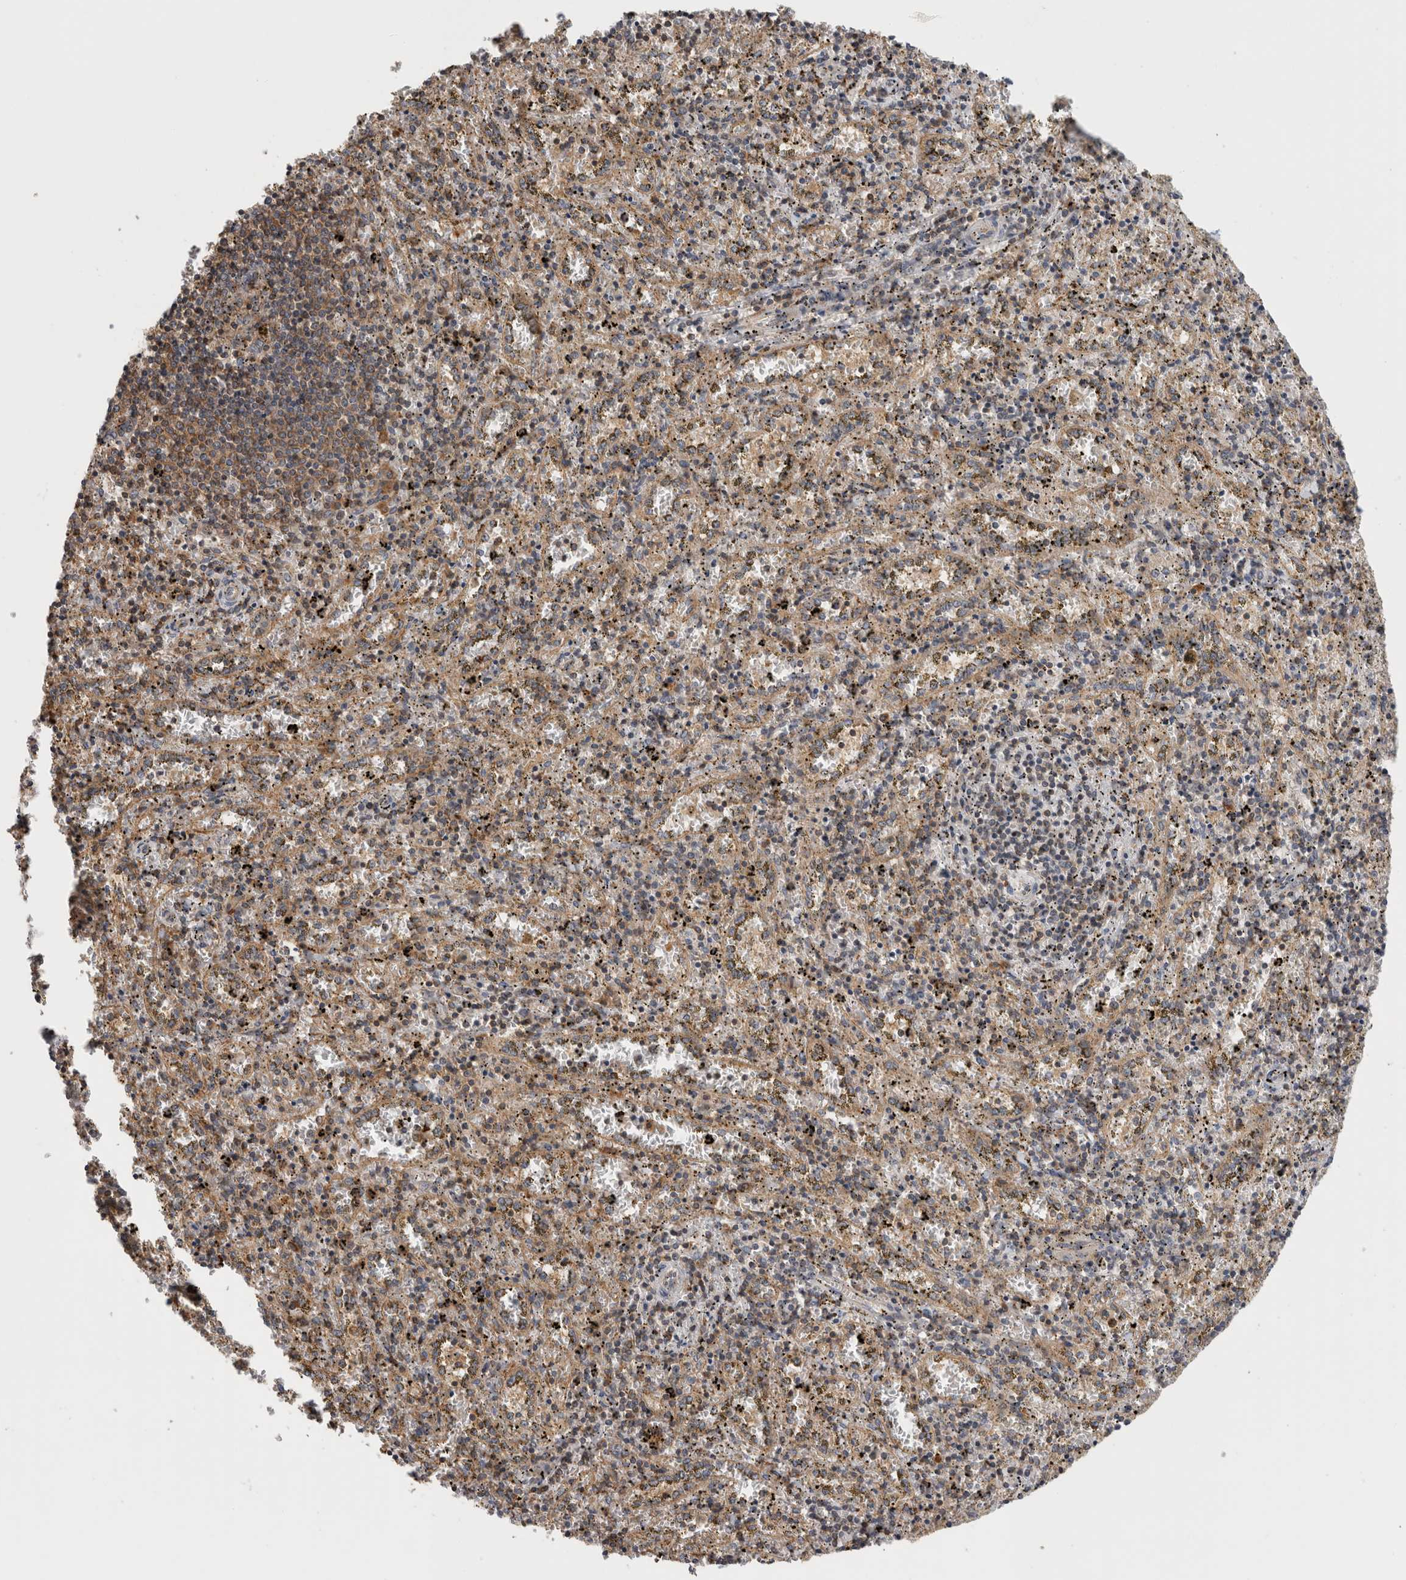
{"staining": {"intensity": "moderate", "quantity": "<25%", "location": "cytoplasmic/membranous"}, "tissue": "spleen", "cell_type": "Cells in red pulp", "image_type": "normal", "snomed": [{"axis": "morphology", "description": "Normal tissue, NOS"}, {"axis": "topography", "description": "Spleen"}], "caption": "Immunohistochemistry histopathology image of unremarkable human spleen stained for a protein (brown), which displays low levels of moderate cytoplasmic/membranous positivity in about <25% of cells in red pulp.", "gene": "GRIK2", "patient": {"sex": "male", "age": 11}}